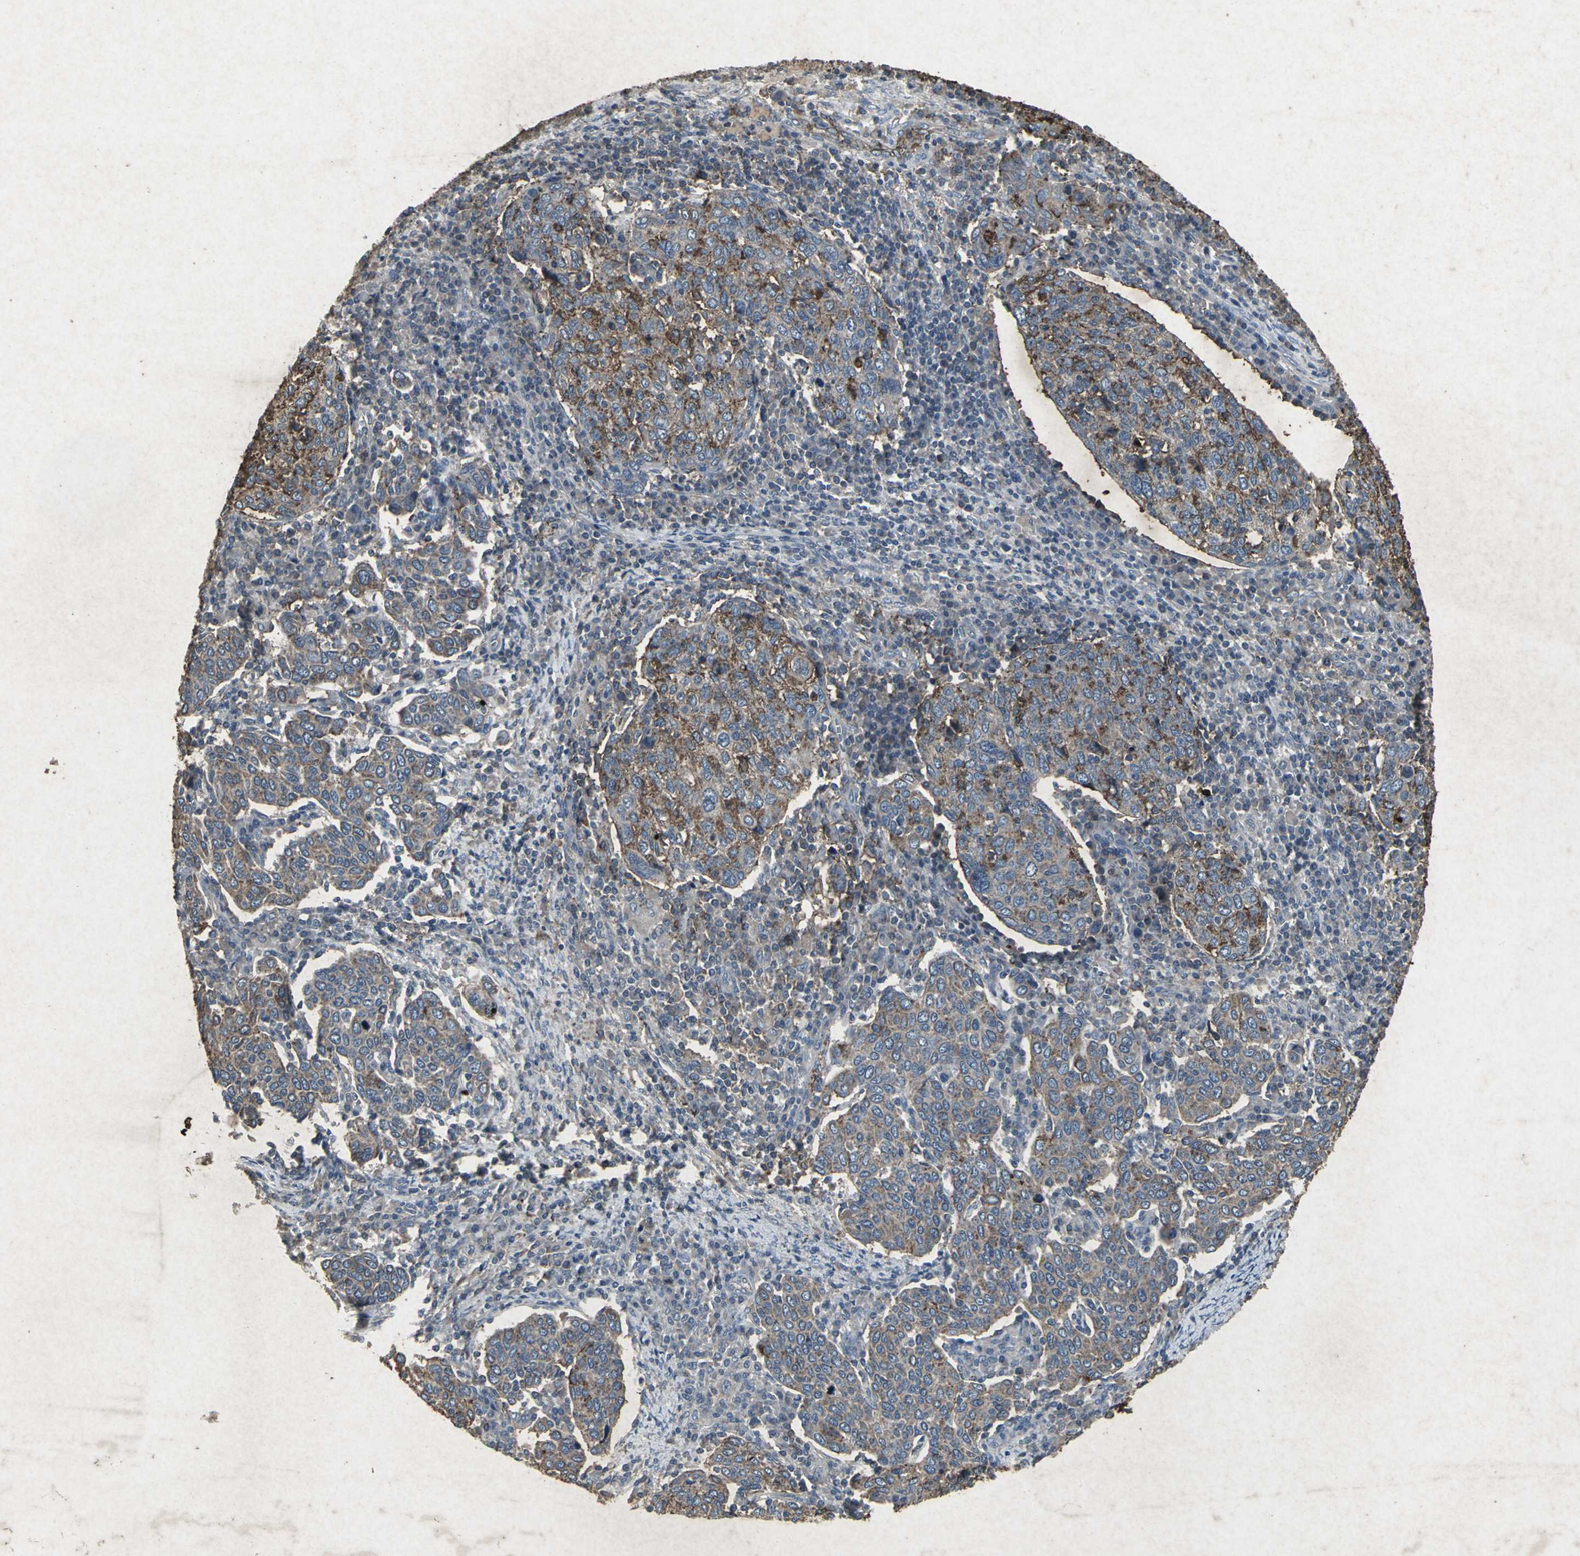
{"staining": {"intensity": "strong", "quantity": "25%-75%", "location": "cytoplasmic/membranous"}, "tissue": "cervical cancer", "cell_type": "Tumor cells", "image_type": "cancer", "snomed": [{"axis": "morphology", "description": "Squamous cell carcinoma, NOS"}, {"axis": "topography", "description": "Cervix"}], "caption": "DAB immunohistochemical staining of human squamous cell carcinoma (cervical) shows strong cytoplasmic/membranous protein expression in about 25%-75% of tumor cells. (DAB (3,3'-diaminobenzidine) IHC with brightfield microscopy, high magnification).", "gene": "CCR9", "patient": {"sex": "female", "age": 40}}